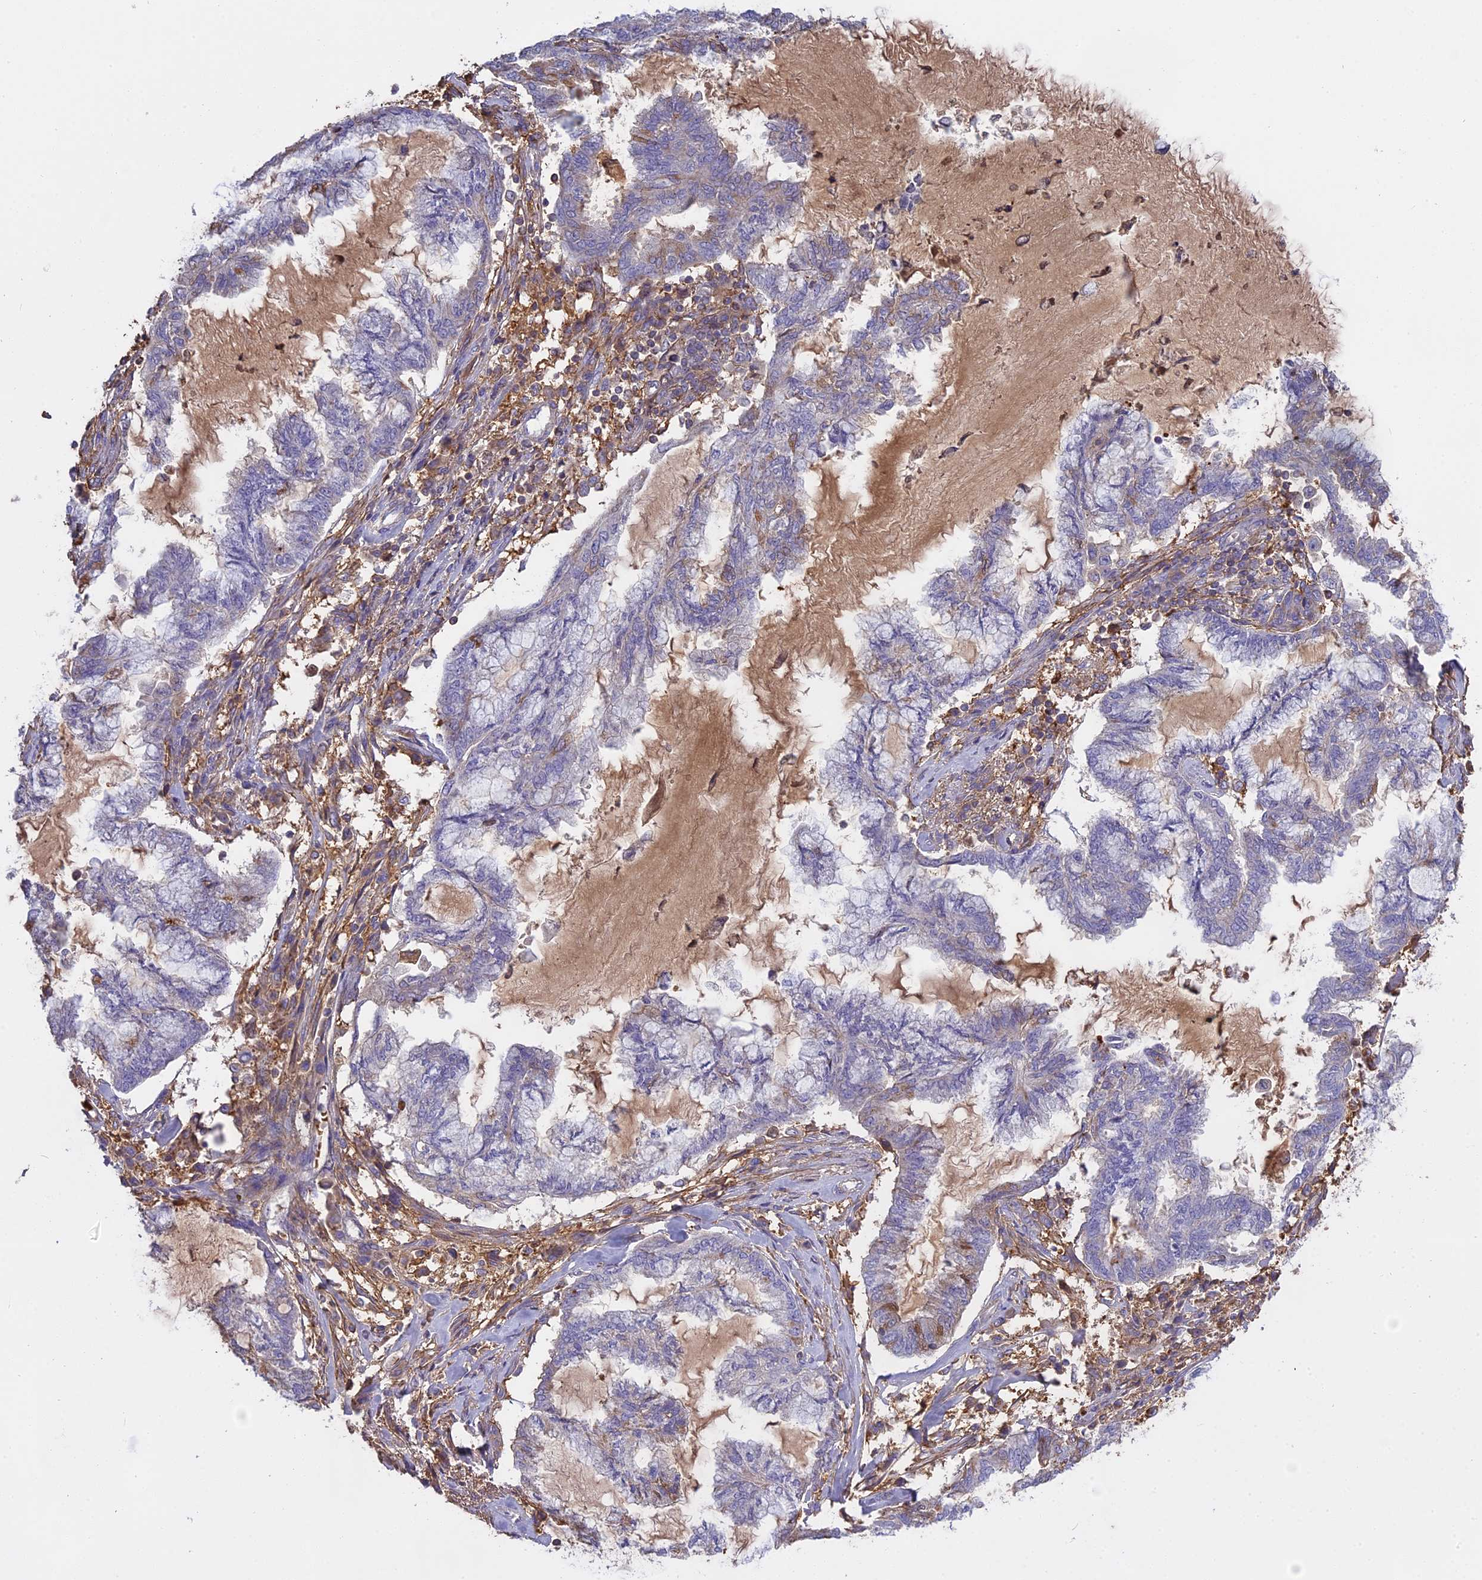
{"staining": {"intensity": "negative", "quantity": "none", "location": "none"}, "tissue": "endometrial cancer", "cell_type": "Tumor cells", "image_type": "cancer", "snomed": [{"axis": "morphology", "description": "Adenocarcinoma, NOS"}, {"axis": "topography", "description": "Endometrium"}], "caption": "DAB (3,3'-diaminobenzidine) immunohistochemical staining of human endometrial cancer demonstrates no significant positivity in tumor cells. (Immunohistochemistry, brightfield microscopy, high magnification).", "gene": "CFAP119", "patient": {"sex": "female", "age": 86}}